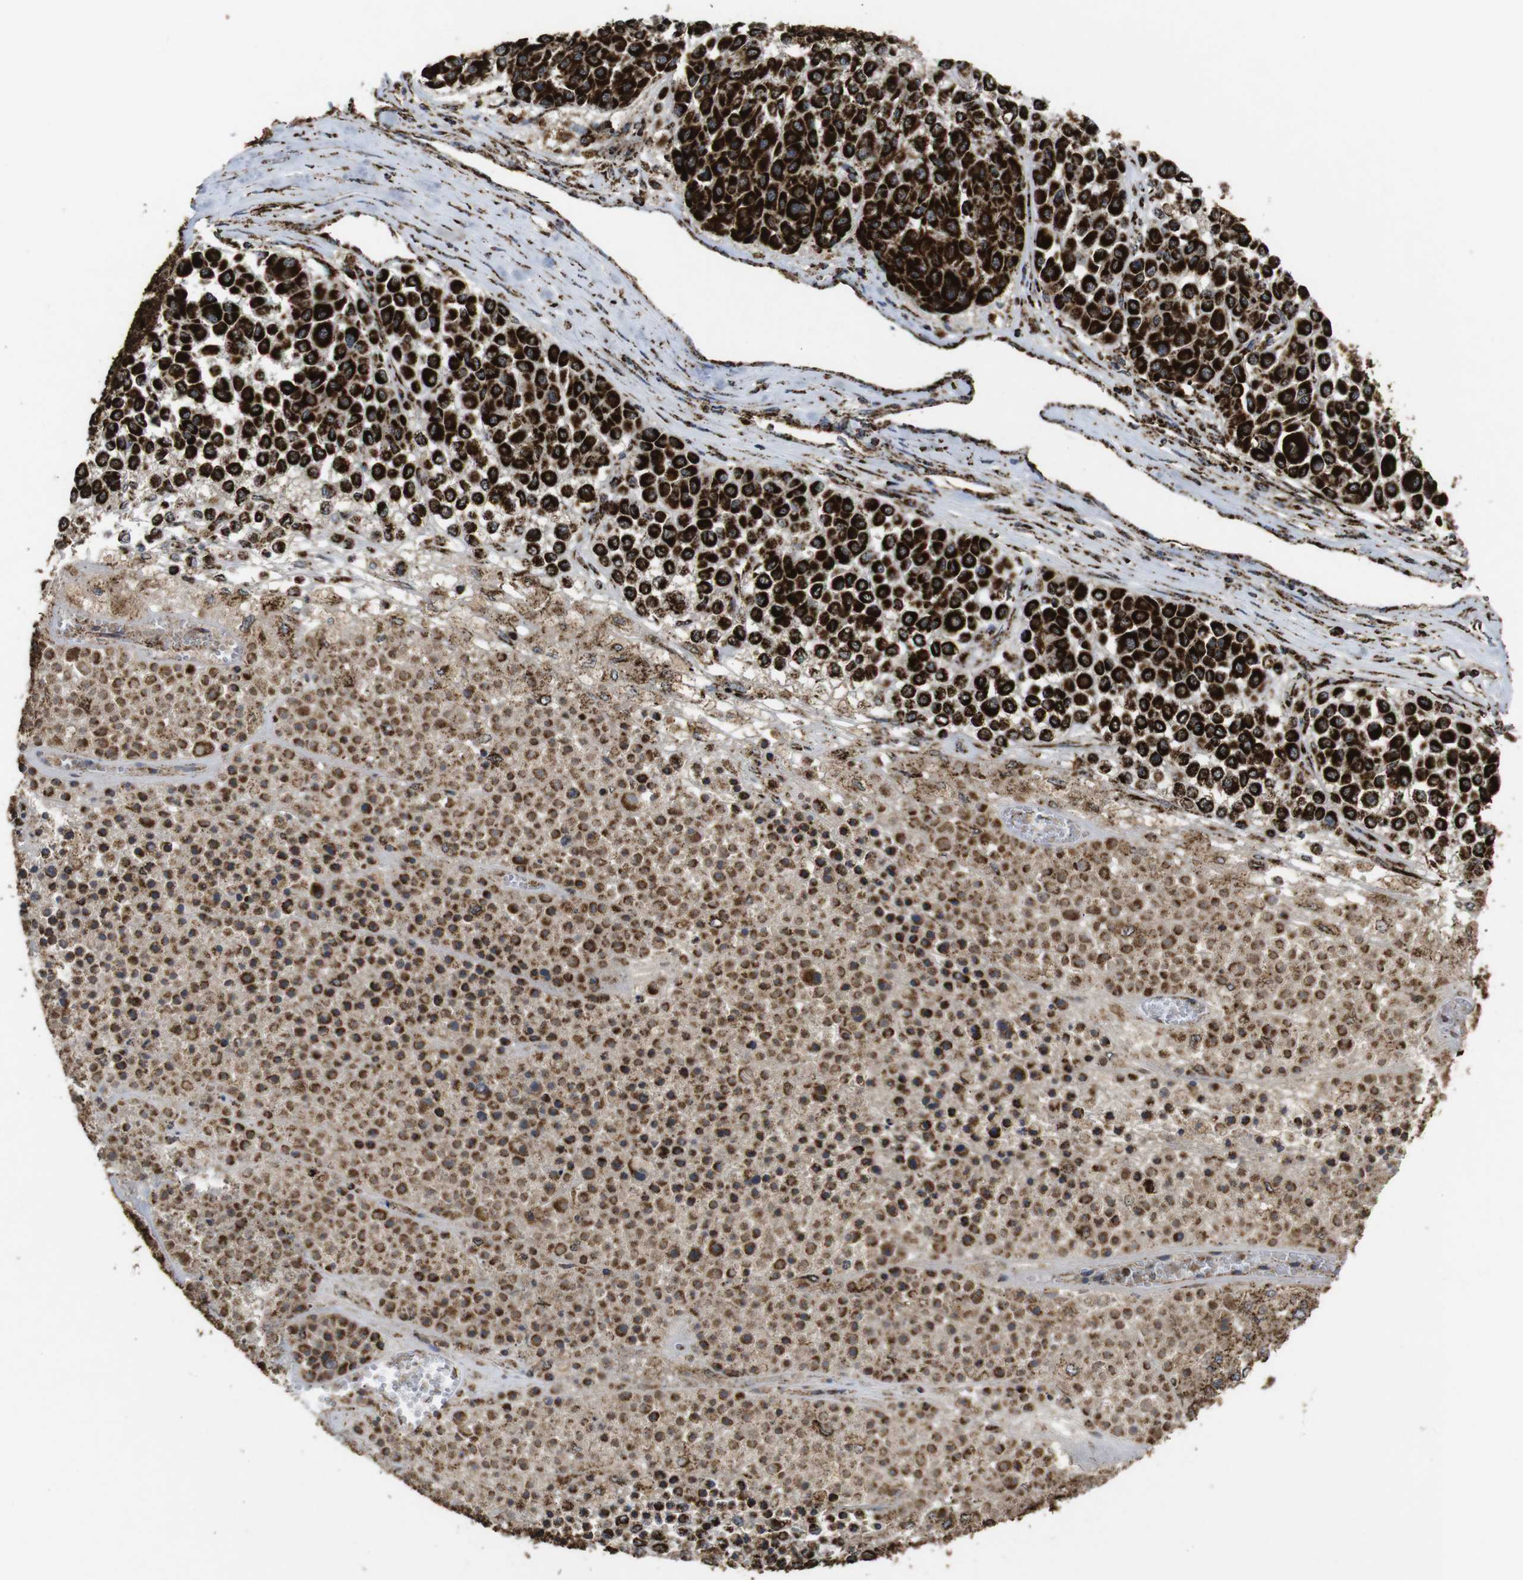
{"staining": {"intensity": "strong", "quantity": ">75%", "location": "cytoplasmic/membranous"}, "tissue": "melanoma", "cell_type": "Tumor cells", "image_type": "cancer", "snomed": [{"axis": "morphology", "description": "Malignant melanoma, Metastatic site"}, {"axis": "topography", "description": "Soft tissue"}], "caption": "This photomicrograph displays immunohistochemistry staining of human melanoma, with high strong cytoplasmic/membranous positivity in about >75% of tumor cells.", "gene": "ATP5F1A", "patient": {"sex": "male", "age": 41}}